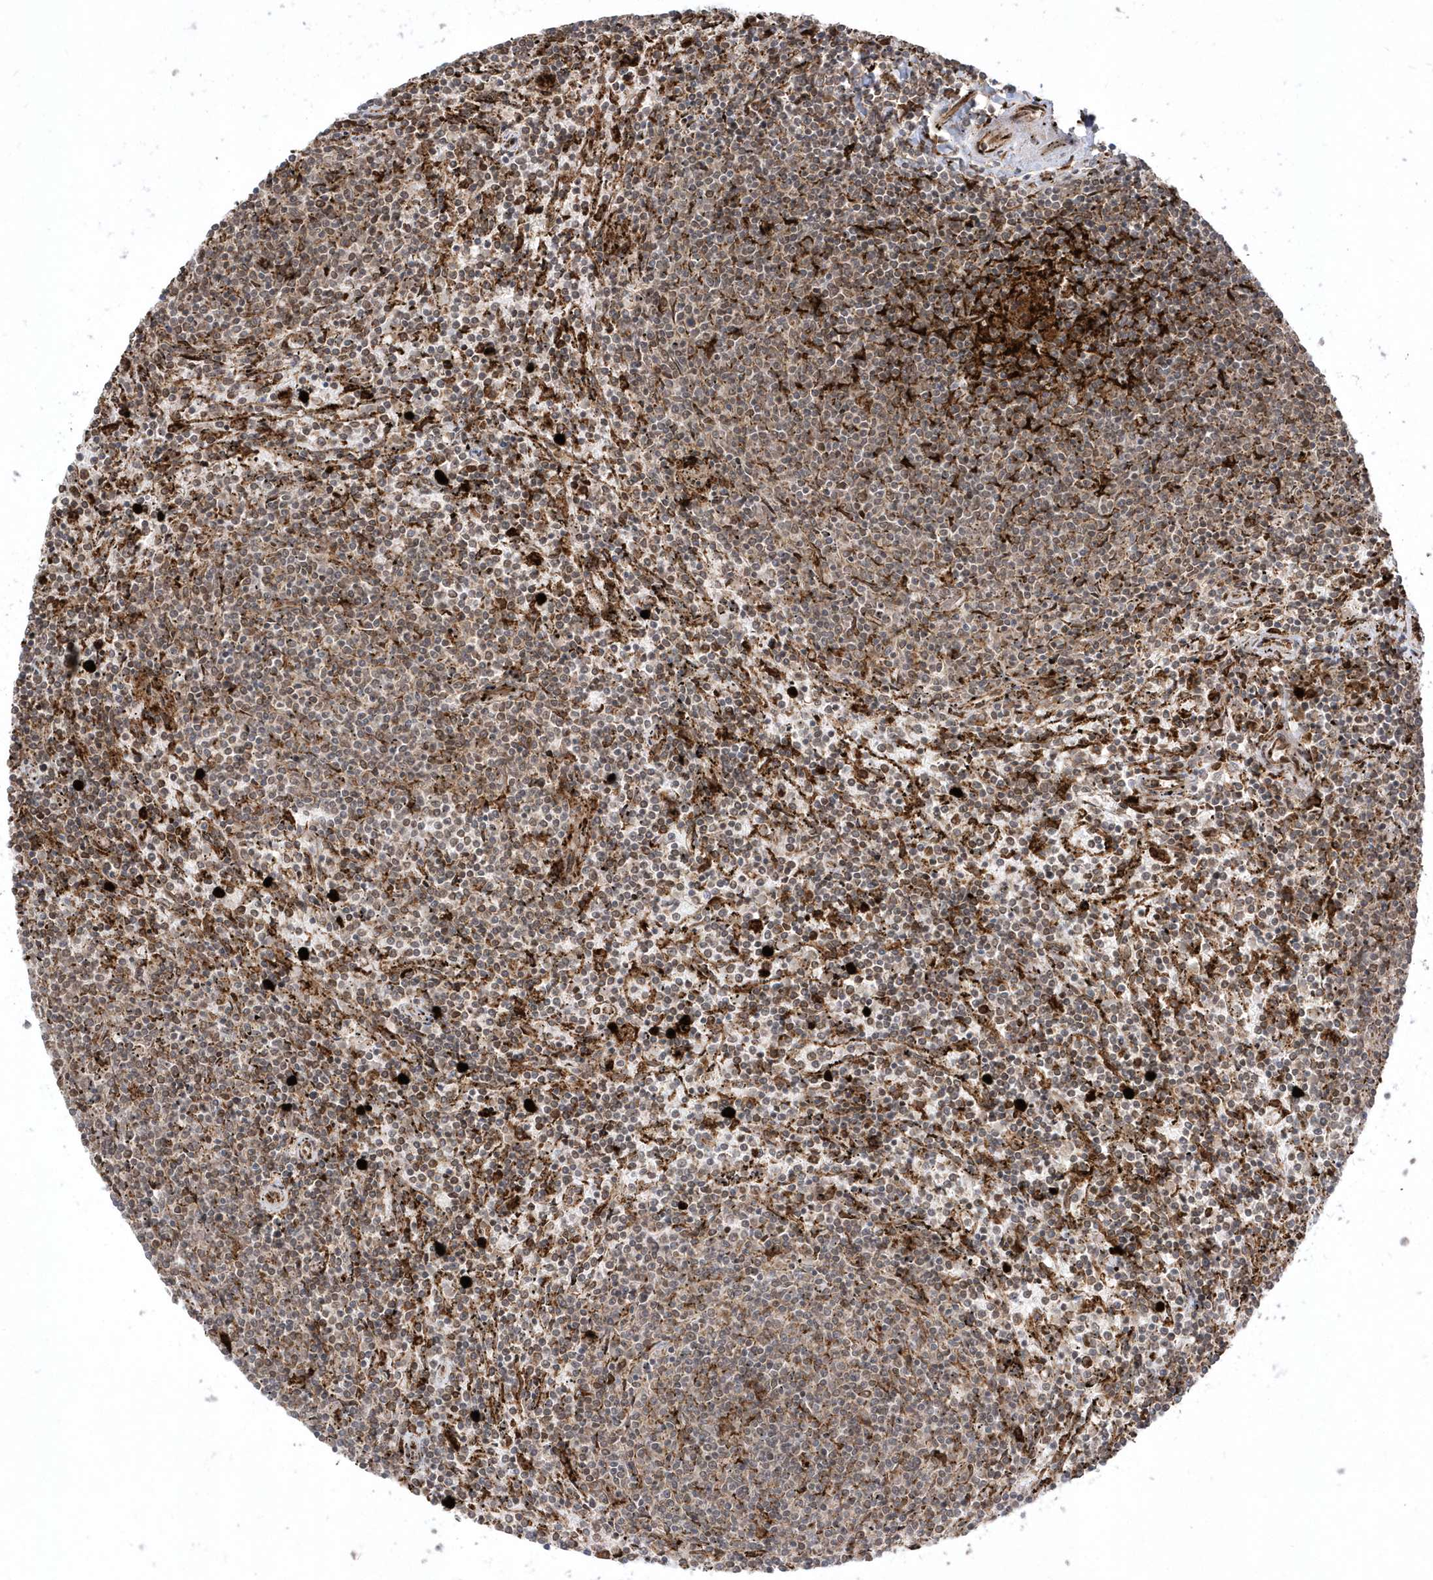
{"staining": {"intensity": "weak", "quantity": "25%-75%", "location": "cytoplasmic/membranous"}, "tissue": "lymphoma", "cell_type": "Tumor cells", "image_type": "cancer", "snomed": [{"axis": "morphology", "description": "Malignant lymphoma, non-Hodgkin's type, Low grade"}, {"axis": "topography", "description": "Spleen"}], "caption": "IHC image of neoplastic tissue: human low-grade malignant lymphoma, non-Hodgkin's type stained using IHC reveals low levels of weak protein expression localized specifically in the cytoplasmic/membranous of tumor cells, appearing as a cytoplasmic/membranous brown color.", "gene": "EPC2", "patient": {"sex": "female", "age": 50}}